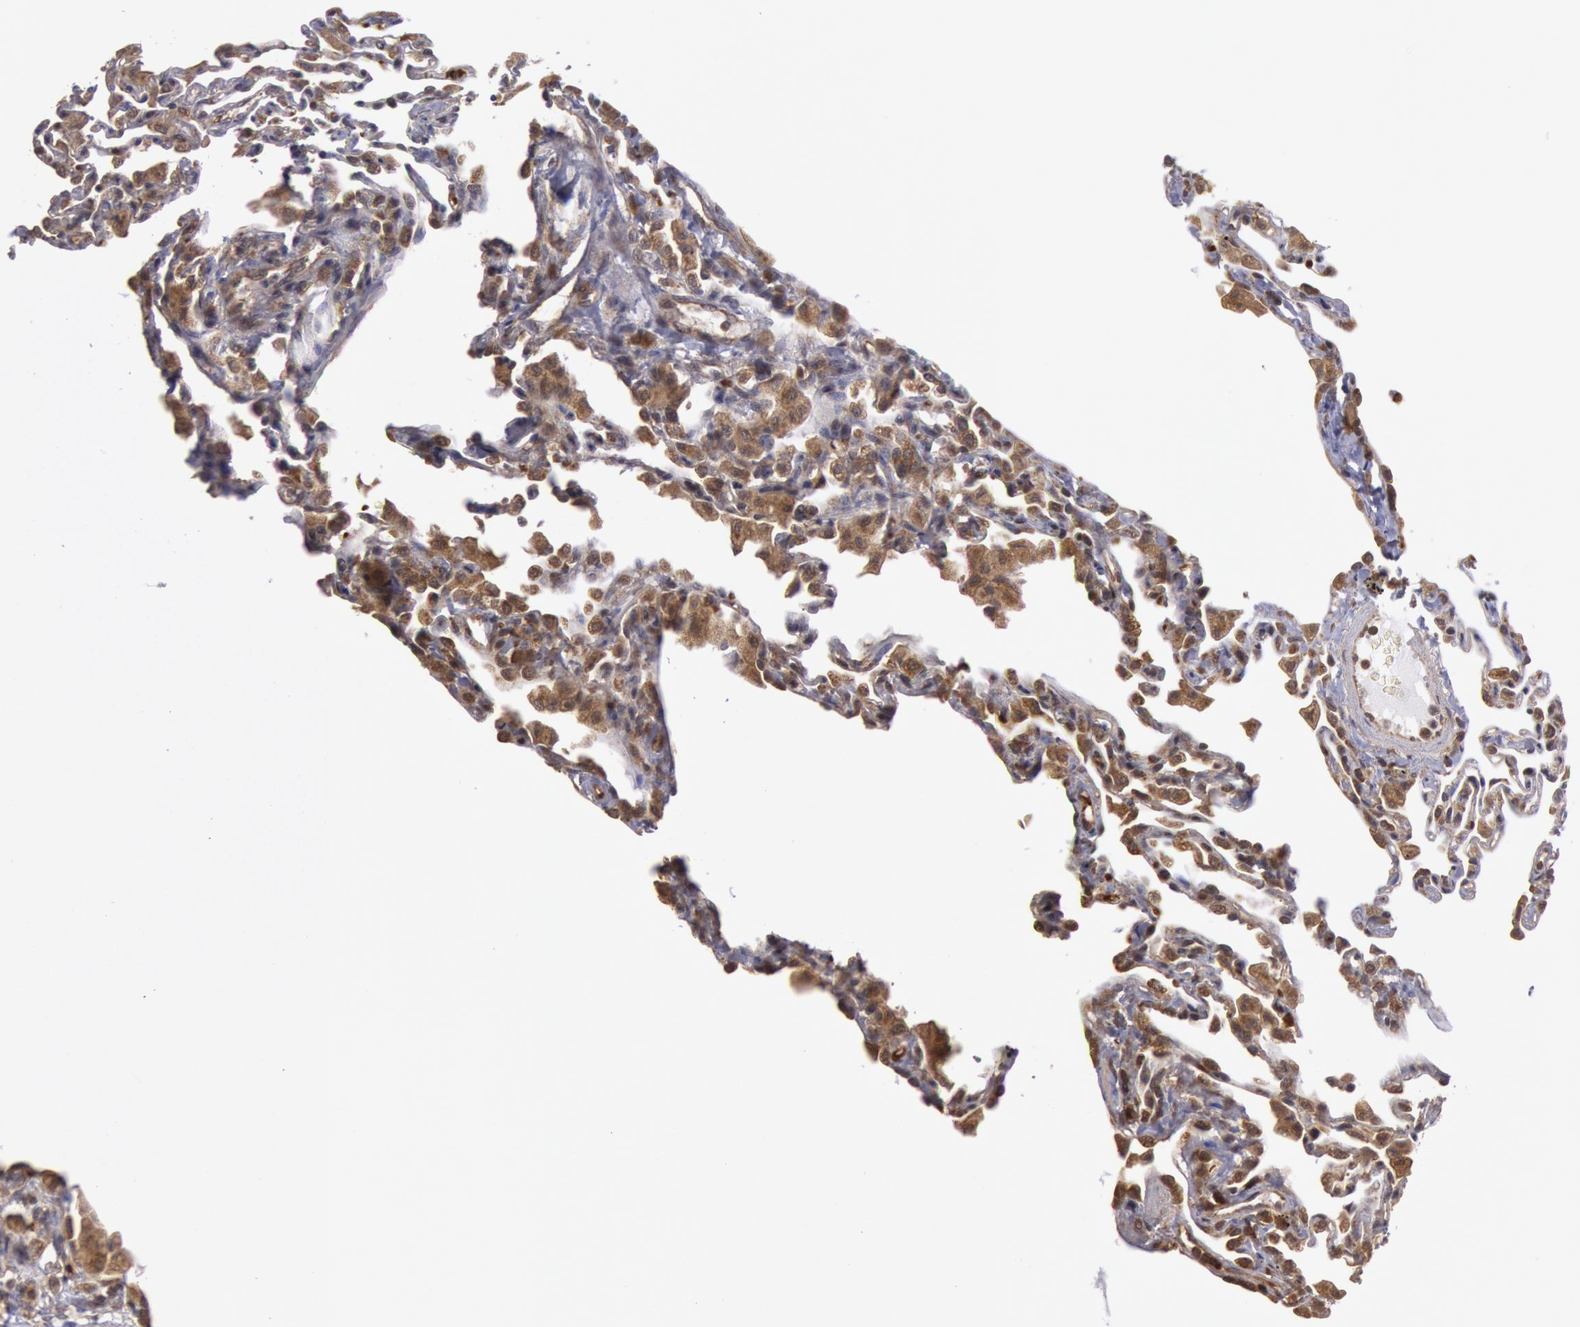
{"staining": {"intensity": "moderate", "quantity": "25%-75%", "location": "cytoplasmic/membranous"}, "tissue": "lung", "cell_type": "Alveolar cells", "image_type": "normal", "snomed": [{"axis": "morphology", "description": "Normal tissue, NOS"}, {"axis": "topography", "description": "Lung"}], "caption": "Human lung stained for a protein (brown) shows moderate cytoplasmic/membranous positive staining in approximately 25%-75% of alveolar cells.", "gene": "USP14", "patient": {"sex": "female", "age": 49}}